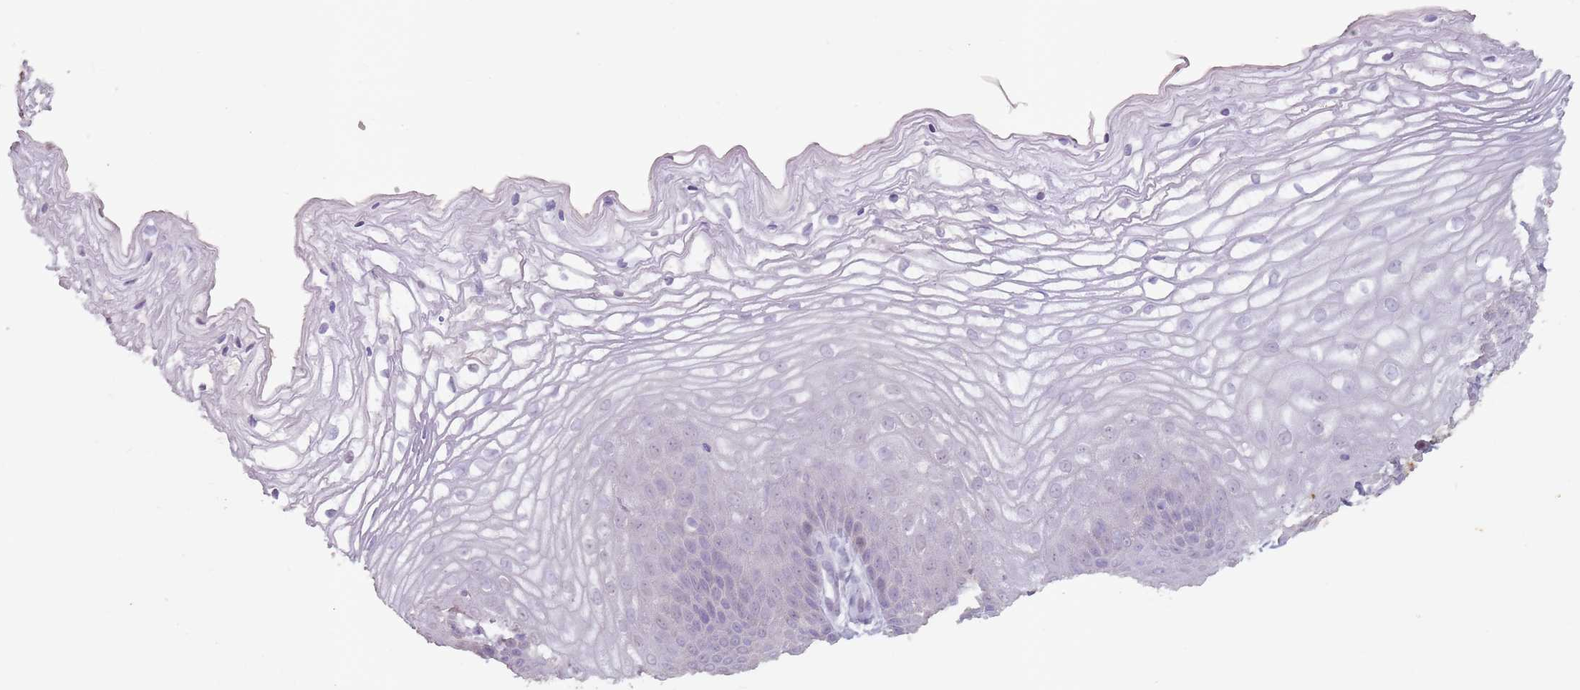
{"staining": {"intensity": "negative", "quantity": "none", "location": "none"}, "tissue": "vagina", "cell_type": "Squamous epithelial cells", "image_type": "normal", "snomed": [{"axis": "morphology", "description": "Normal tissue, NOS"}, {"axis": "topography", "description": "Vagina"}, {"axis": "topography", "description": "Cervix"}], "caption": "Immunohistochemical staining of normal vagina exhibits no significant positivity in squamous epithelial cells.", "gene": "STYK1", "patient": {"sex": "female", "age": 40}}